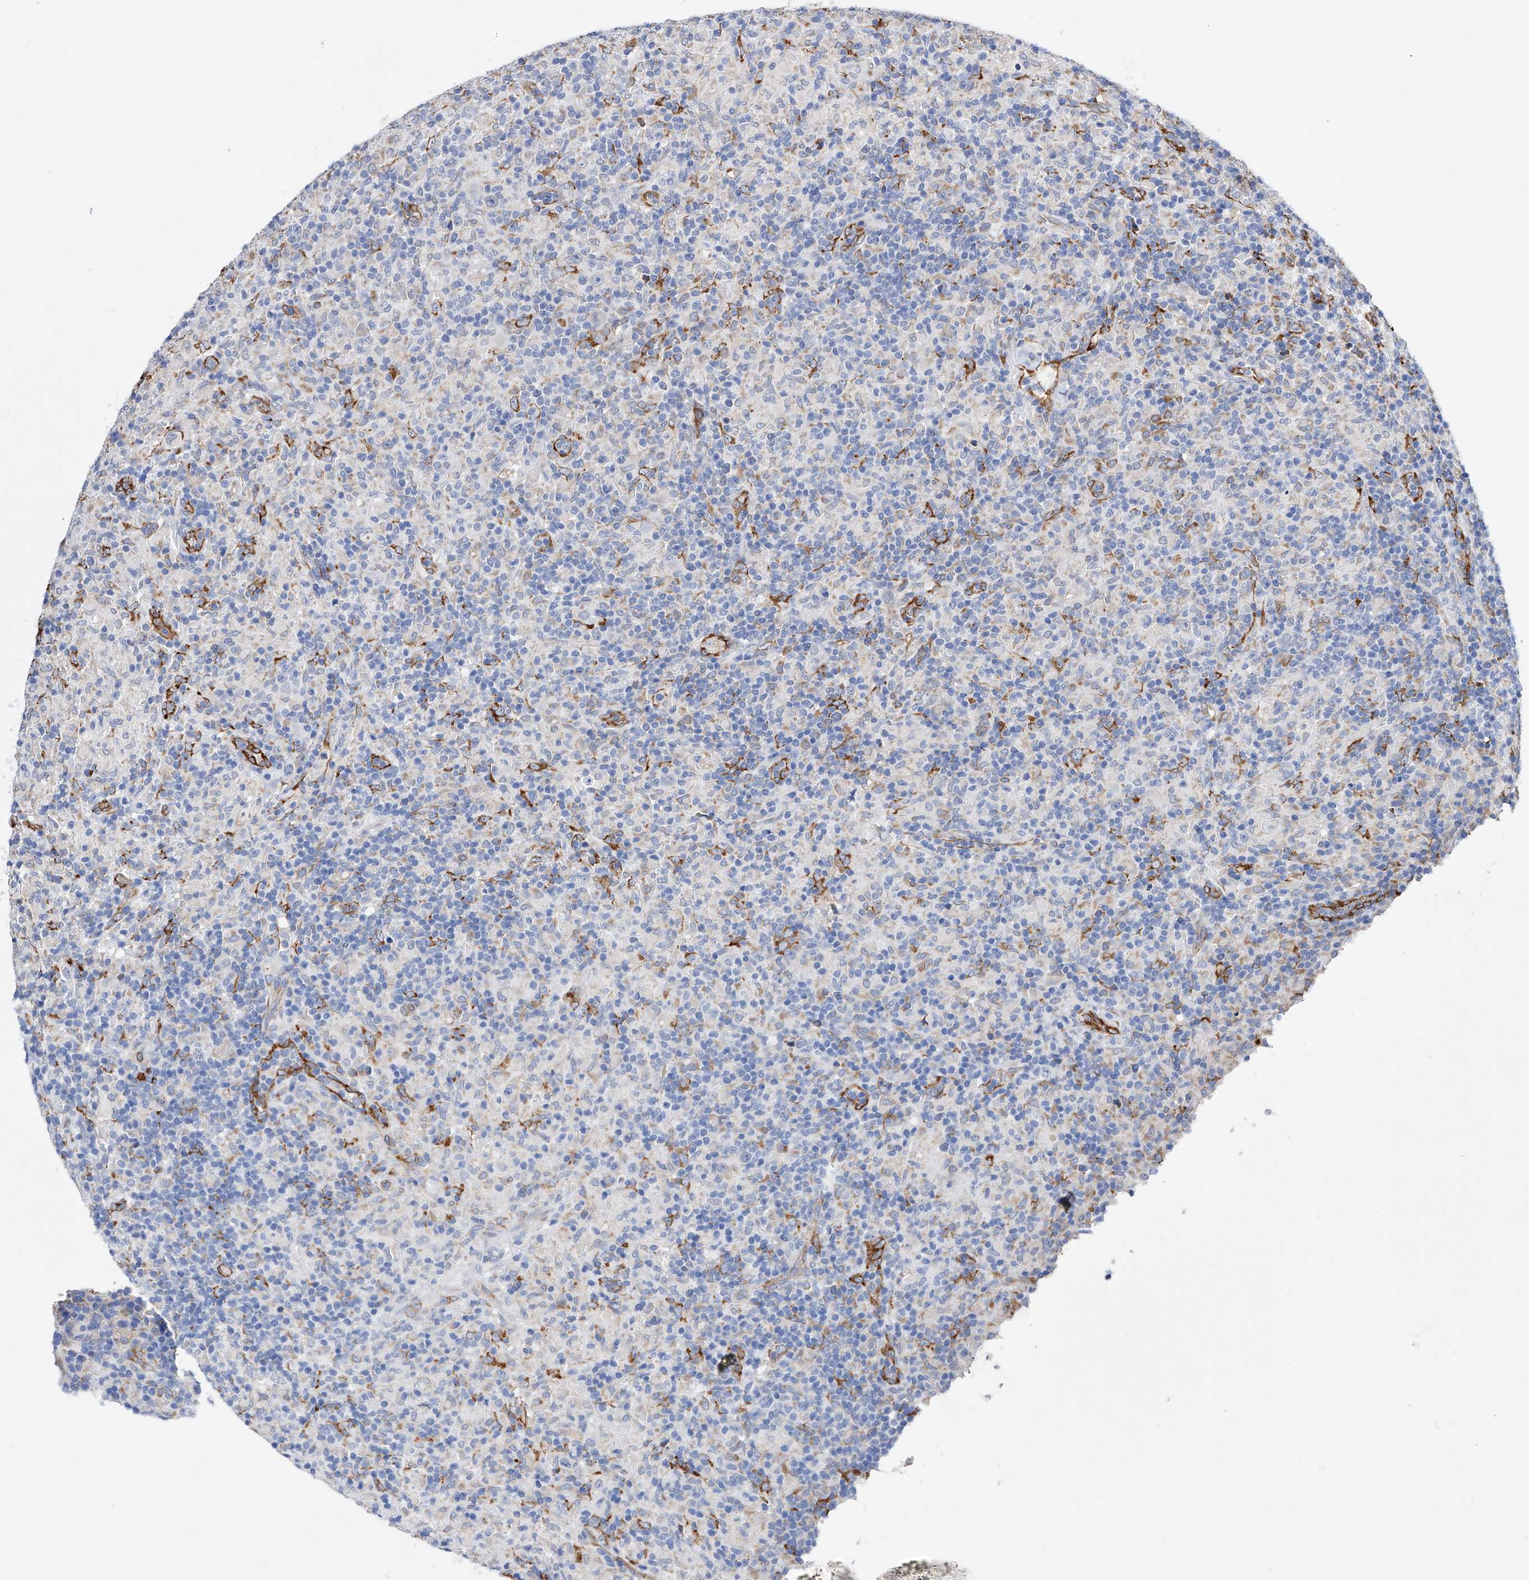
{"staining": {"intensity": "negative", "quantity": "none", "location": "none"}, "tissue": "lymphoma", "cell_type": "Tumor cells", "image_type": "cancer", "snomed": [{"axis": "morphology", "description": "Hodgkin's disease, NOS"}, {"axis": "topography", "description": "Lymph node"}], "caption": "High power microscopy histopathology image of an immunohistochemistry photomicrograph of Hodgkin's disease, revealing no significant staining in tumor cells. (DAB immunohistochemistry (IHC) with hematoxylin counter stain).", "gene": "PDIA5", "patient": {"sex": "male", "age": 70}}